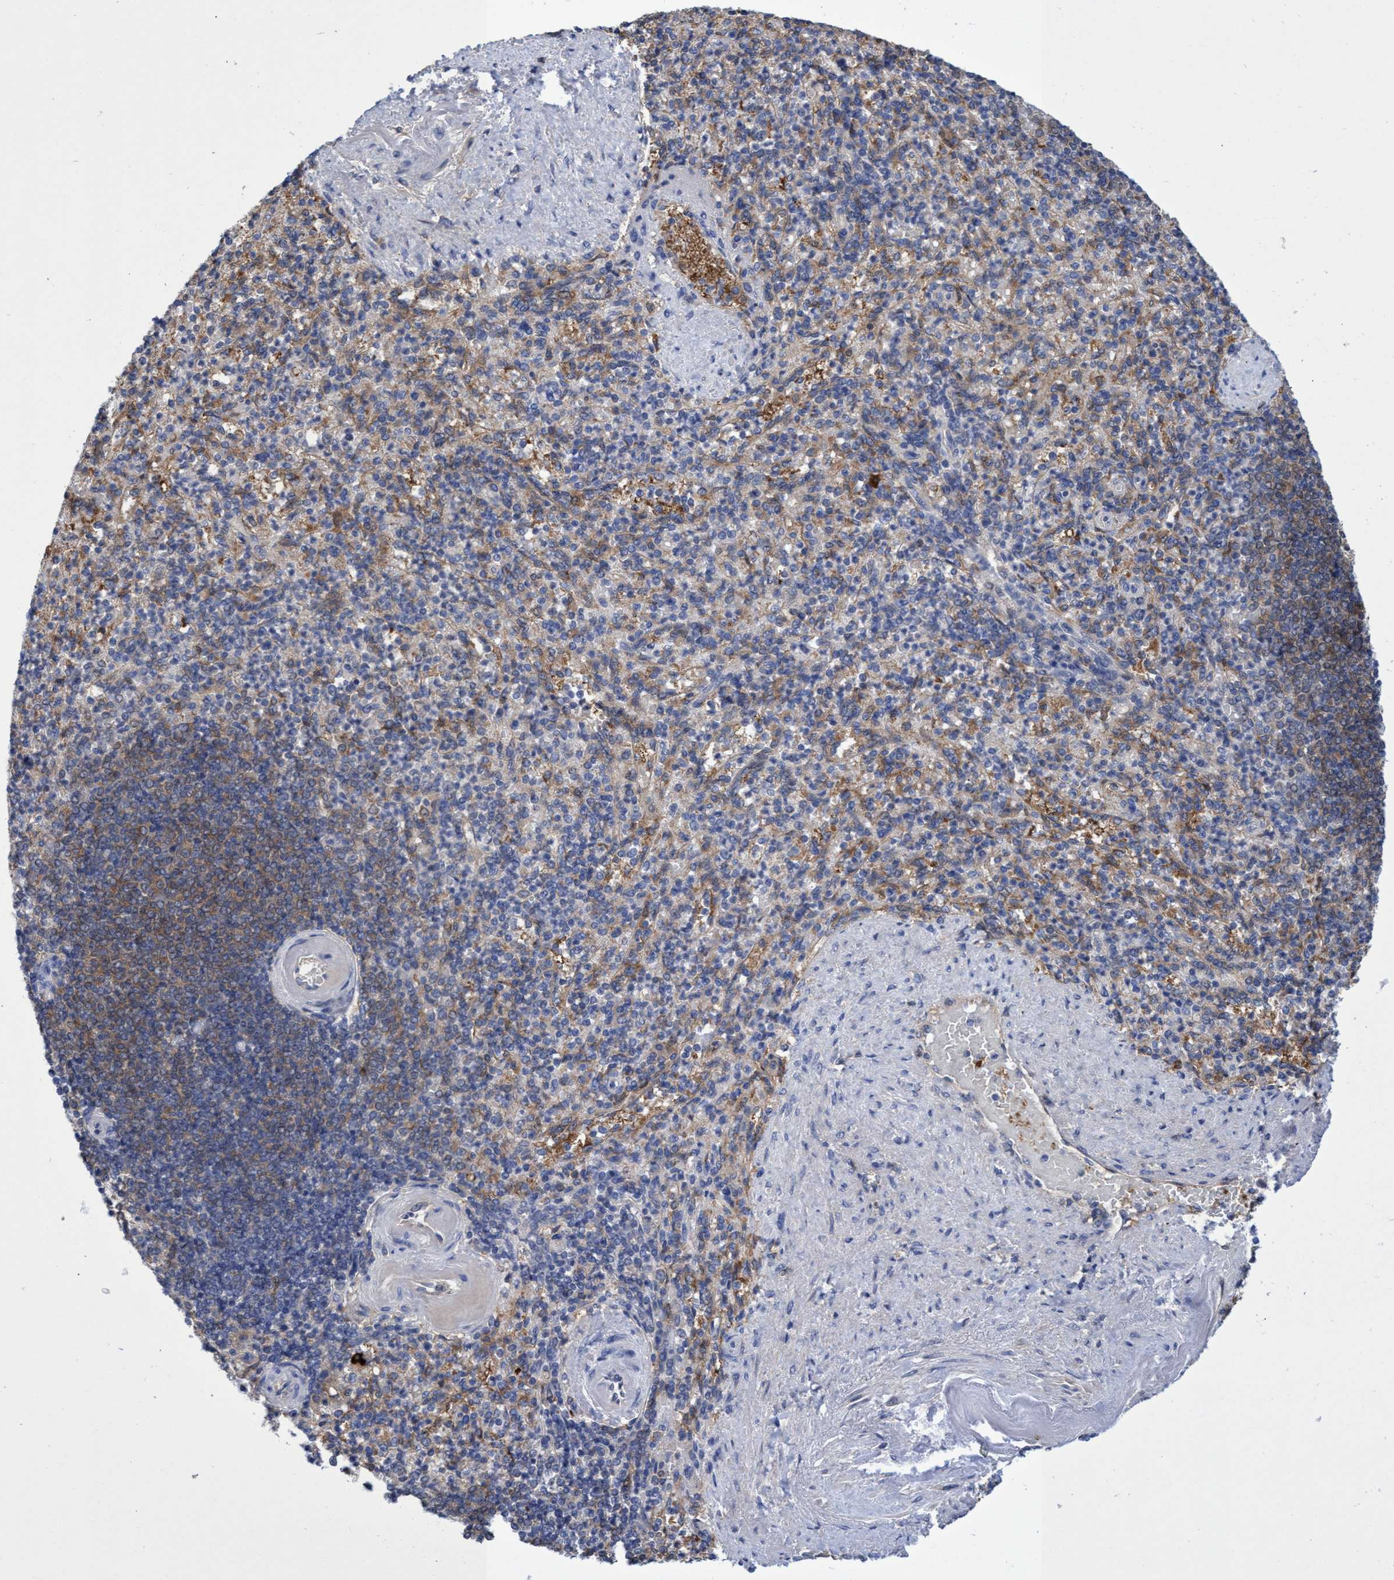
{"staining": {"intensity": "moderate", "quantity": "<25%", "location": "cytoplasmic/membranous"}, "tissue": "spleen", "cell_type": "Cells in red pulp", "image_type": "normal", "snomed": [{"axis": "morphology", "description": "Normal tissue, NOS"}, {"axis": "topography", "description": "Spleen"}], "caption": "Spleen was stained to show a protein in brown. There is low levels of moderate cytoplasmic/membranous staining in about <25% of cells in red pulp.", "gene": "PNPO", "patient": {"sex": "female", "age": 74}}